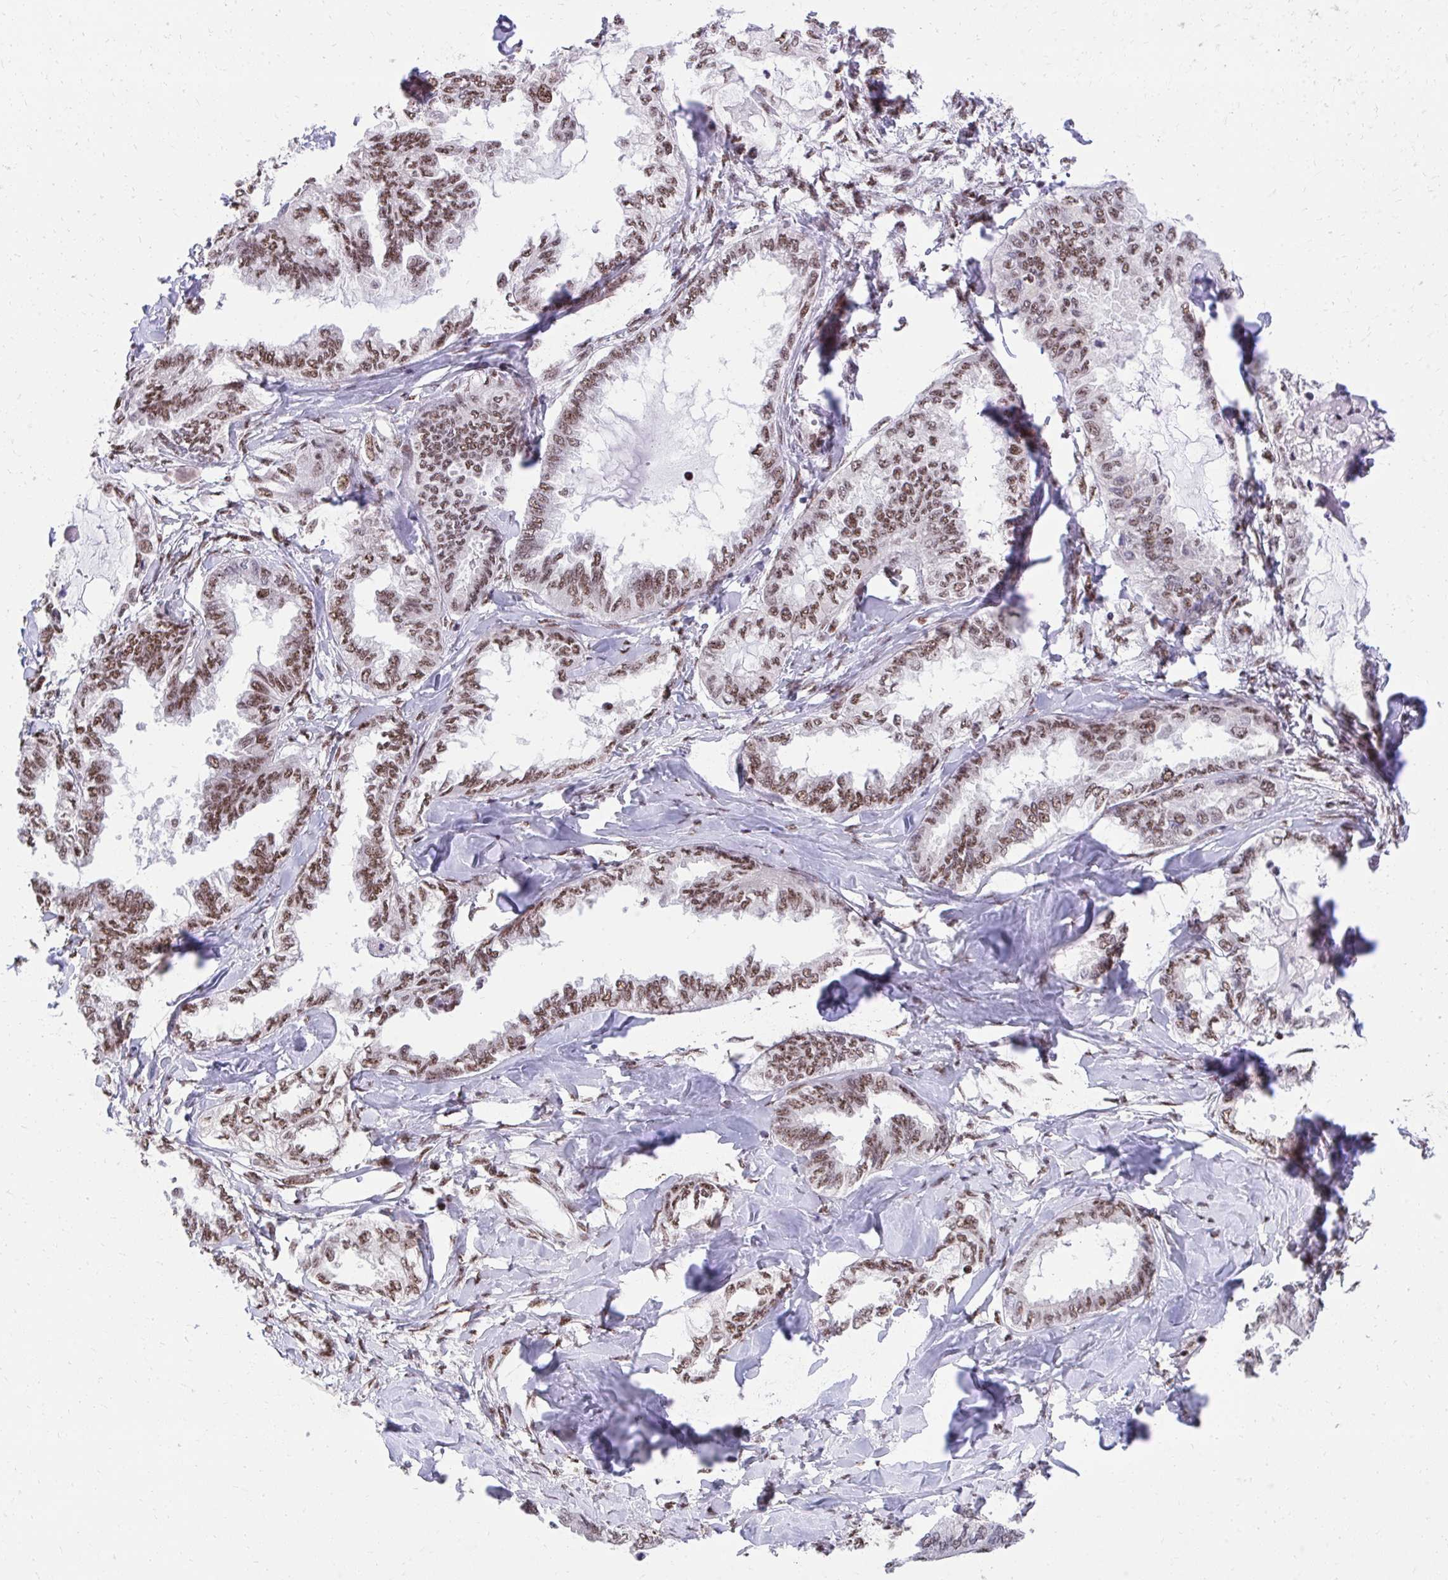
{"staining": {"intensity": "moderate", "quantity": ">75%", "location": "nuclear"}, "tissue": "ovarian cancer", "cell_type": "Tumor cells", "image_type": "cancer", "snomed": [{"axis": "morphology", "description": "Carcinoma, endometroid"}, {"axis": "topography", "description": "Ovary"}], "caption": "IHC photomicrograph of neoplastic tissue: ovarian cancer stained using IHC displays medium levels of moderate protein expression localized specifically in the nuclear of tumor cells, appearing as a nuclear brown color.", "gene": "SYNE4", "patient": {"sex": "female", "age": 70}}